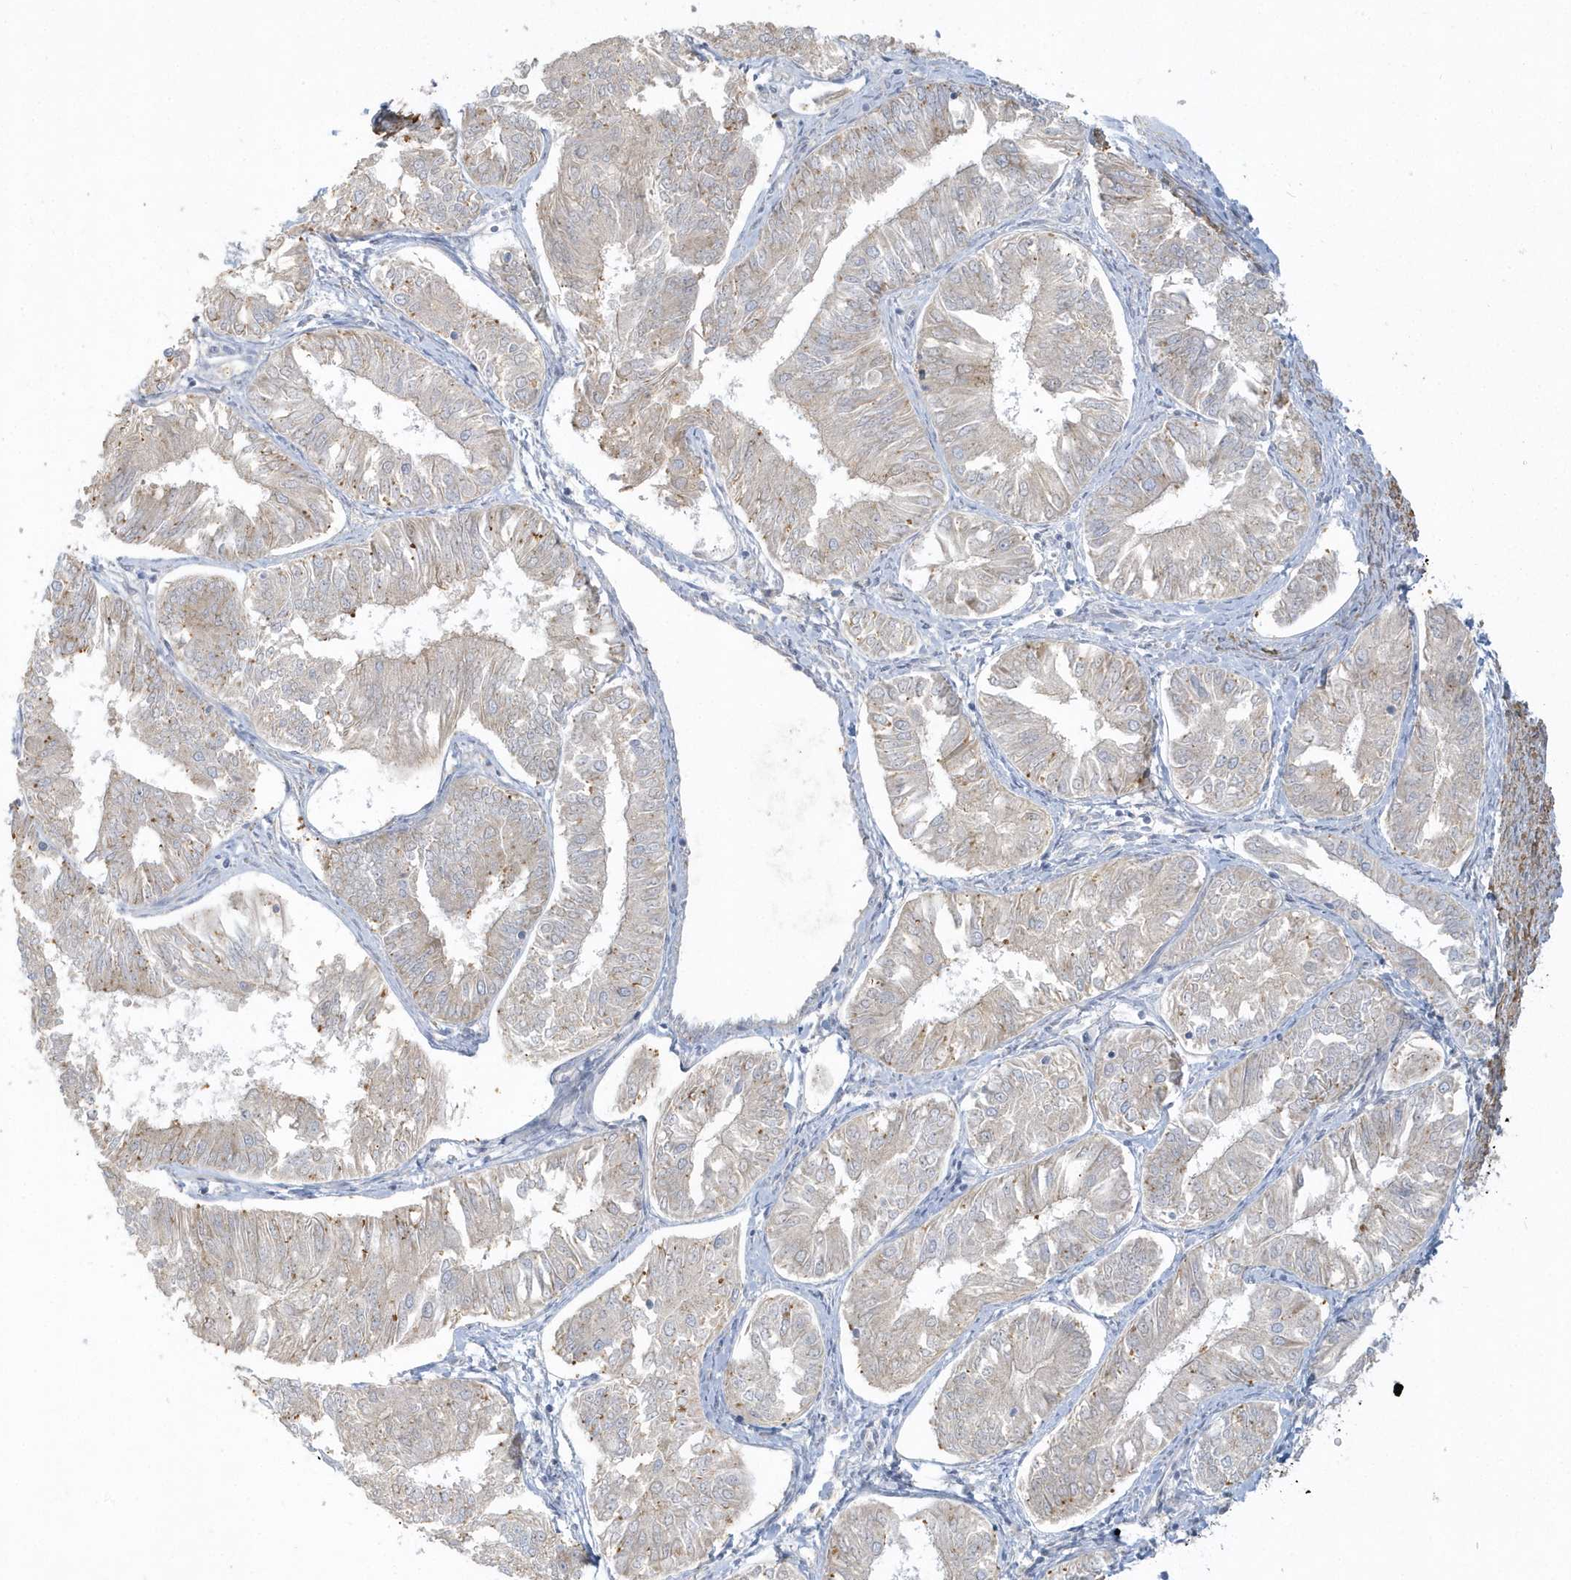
{"staining": {"intensity": "negative", "quantity": "none", "location": "none"}, "tissue": "endometrial cancer", "cell_type": "Tumor cells", "image_type": "cancer", "snomed": [{"axis": "morphology", "description": "Adenocarcinoma, NOS"}, {"axis": "topography", "description": "Endometrium"}], "caption": "High power microscopy photomicrograph of an IHC image of adenocarcinoma (endometrial), revealing no significant expression in tumor cells. Nuclei are stained in blue.", "gene": "THADA", "patient": {"sex": "female", "age": 58}}